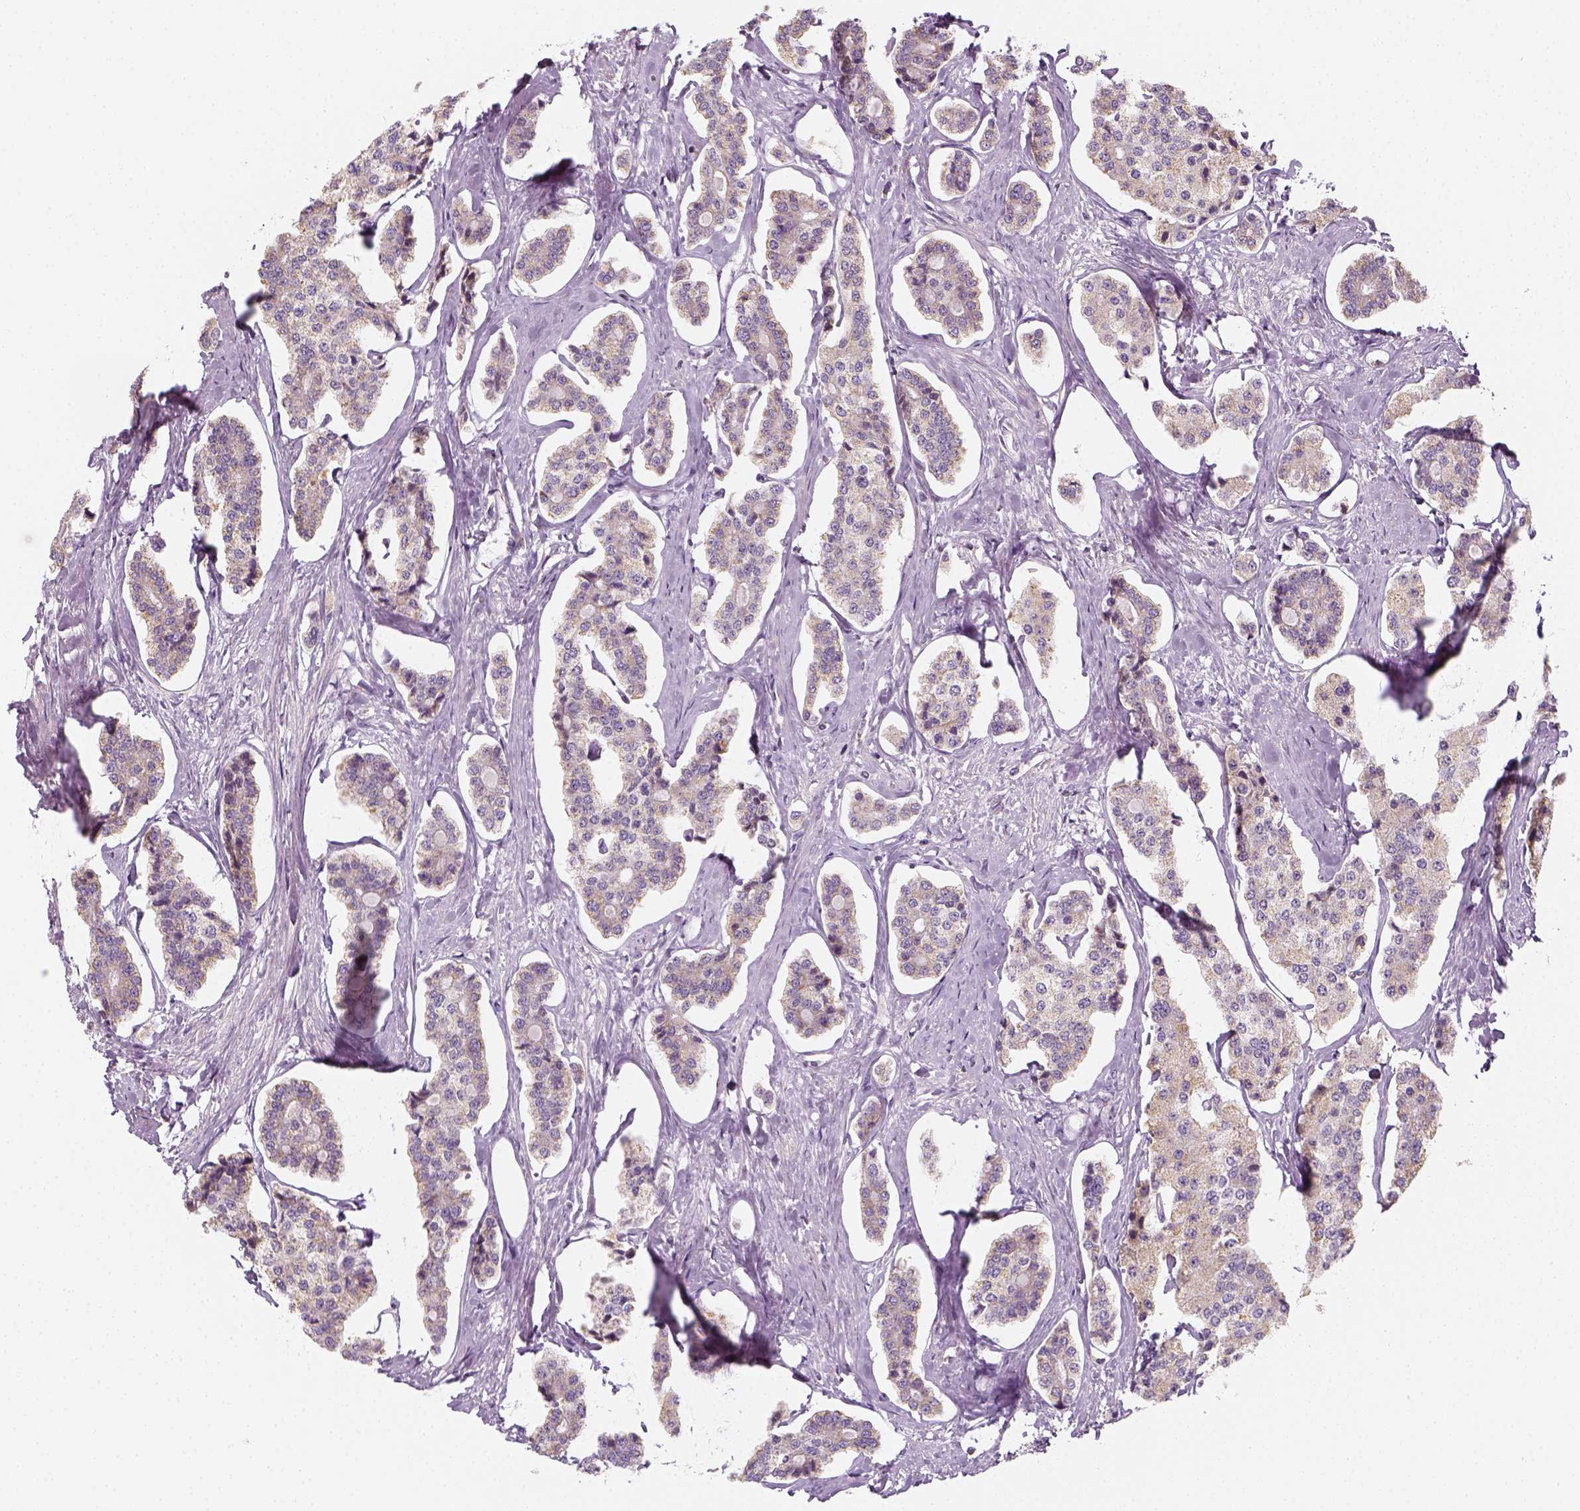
{"staining": {"intensity": "weak", "quantity": "25%-75%", "location": "cytoplasmic/membranous"}, "tissue": "carcinoid", "cell_type": "Tumor cells", "image_type": "cancer", "snomed": [{"axis": "morphology", "description": "Carcinoid, malignant, NOS"}, {"axis": "topography", "description": "Small intestine"}], "caption": "Human carcinoid stained with a brown dye demonstrates weak cytoplasmic/membranous positive expression in about 25%-75% of tumor cells.", "gene": "AWAT2", "patient": {"sex": "female", "age": 65}}